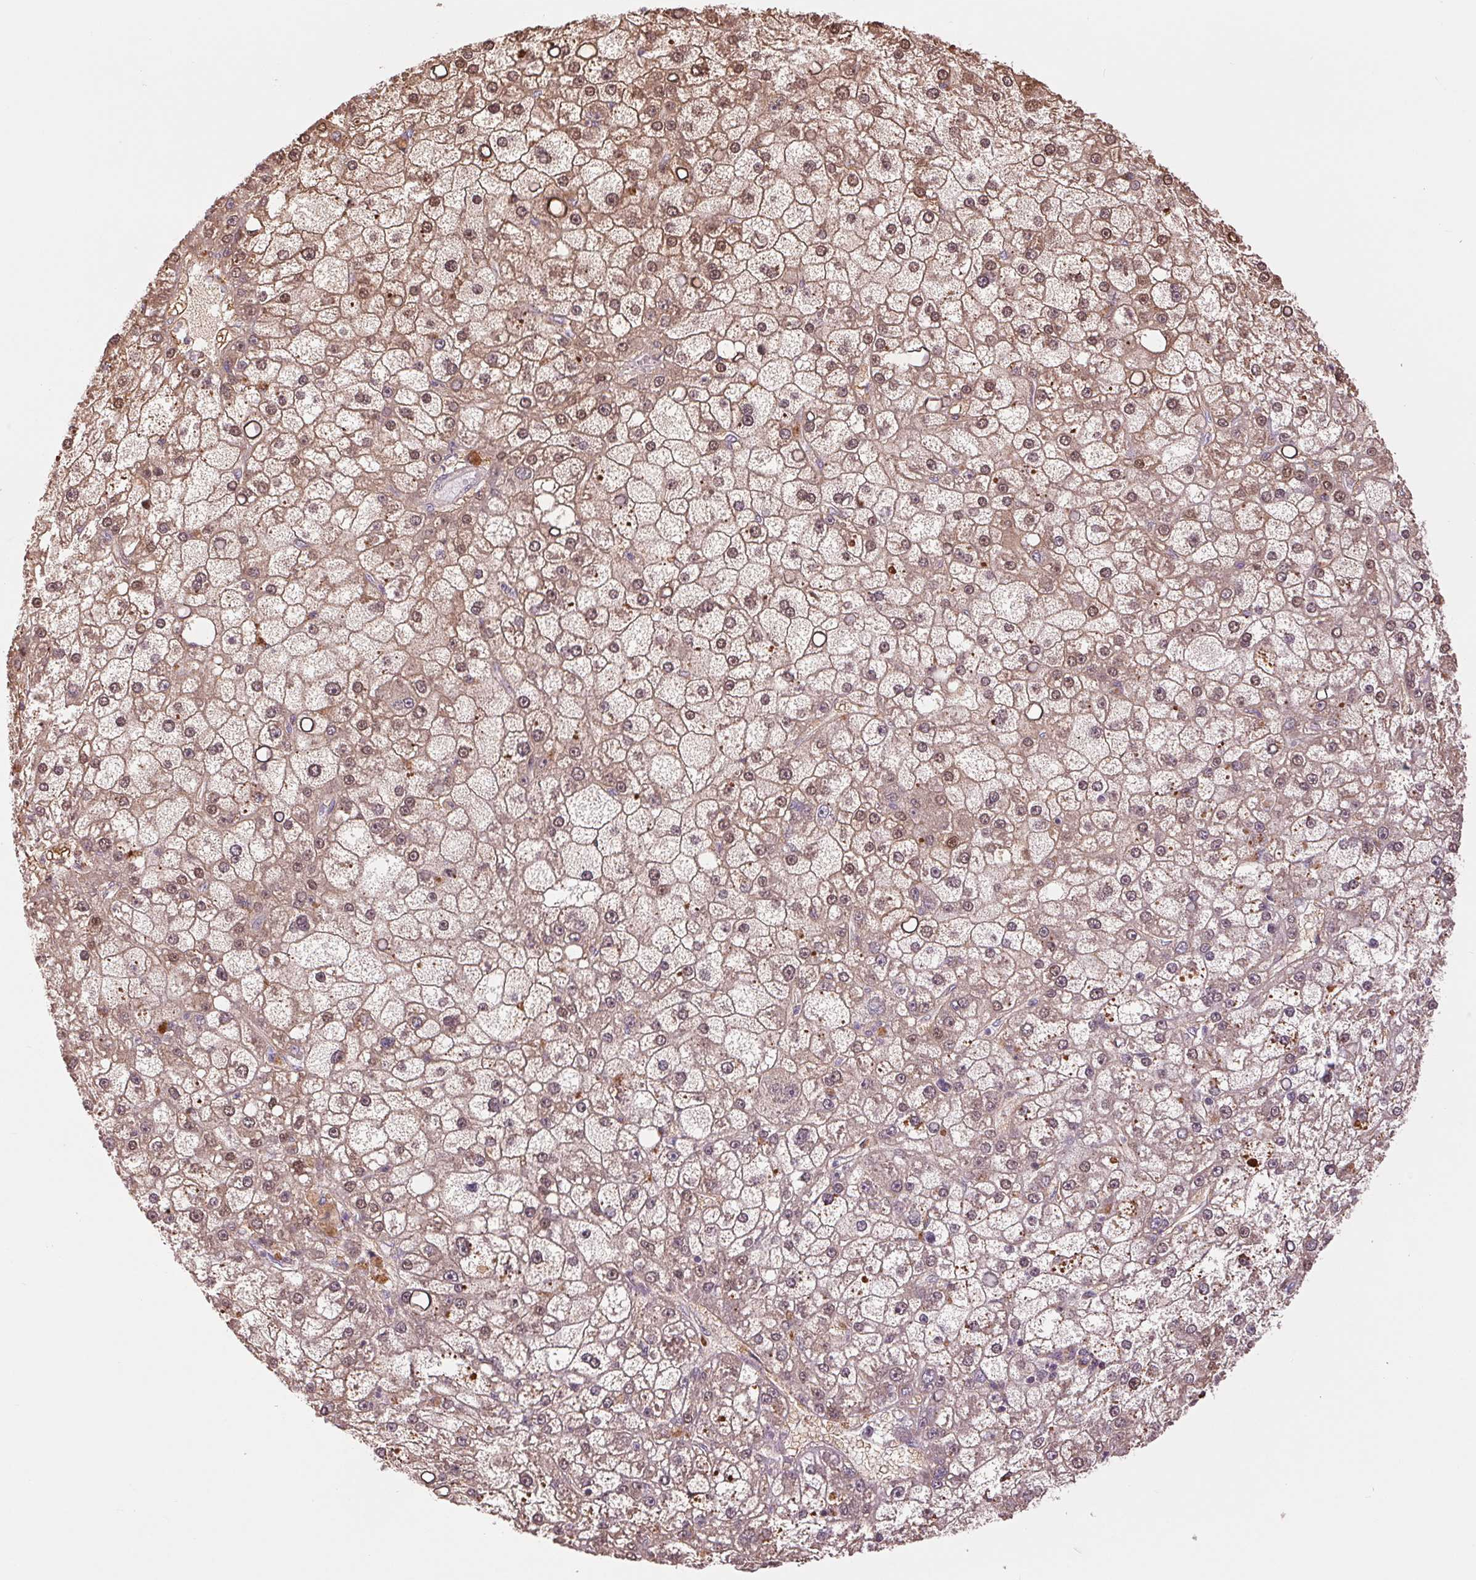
{"staining": {"intensity": "weak", "quantity": ">75%", "location": "cytoplasmic/membranous"}, "tissue": "liver cancer", "cell_type": "Tumor cells", "image_type": "cancer", "snomed": [{"axis": "morphology", "description": "Carcinoma, Hepatocellular, NOS"}, {"axis": "topography", "description": "Liver"}], "caption": "Brown immunohistochemical staining in liver cancer (hepatocellular carcinoma) reveals weak cytoplasmic/membranous staining in approximately >75% of tumor cells. Immunohistochemistry stains the protein of interest in brown and the nuclei are stained blue.", "gene": "DGUOK", "patient": {"sex": "male", "age": 67}}